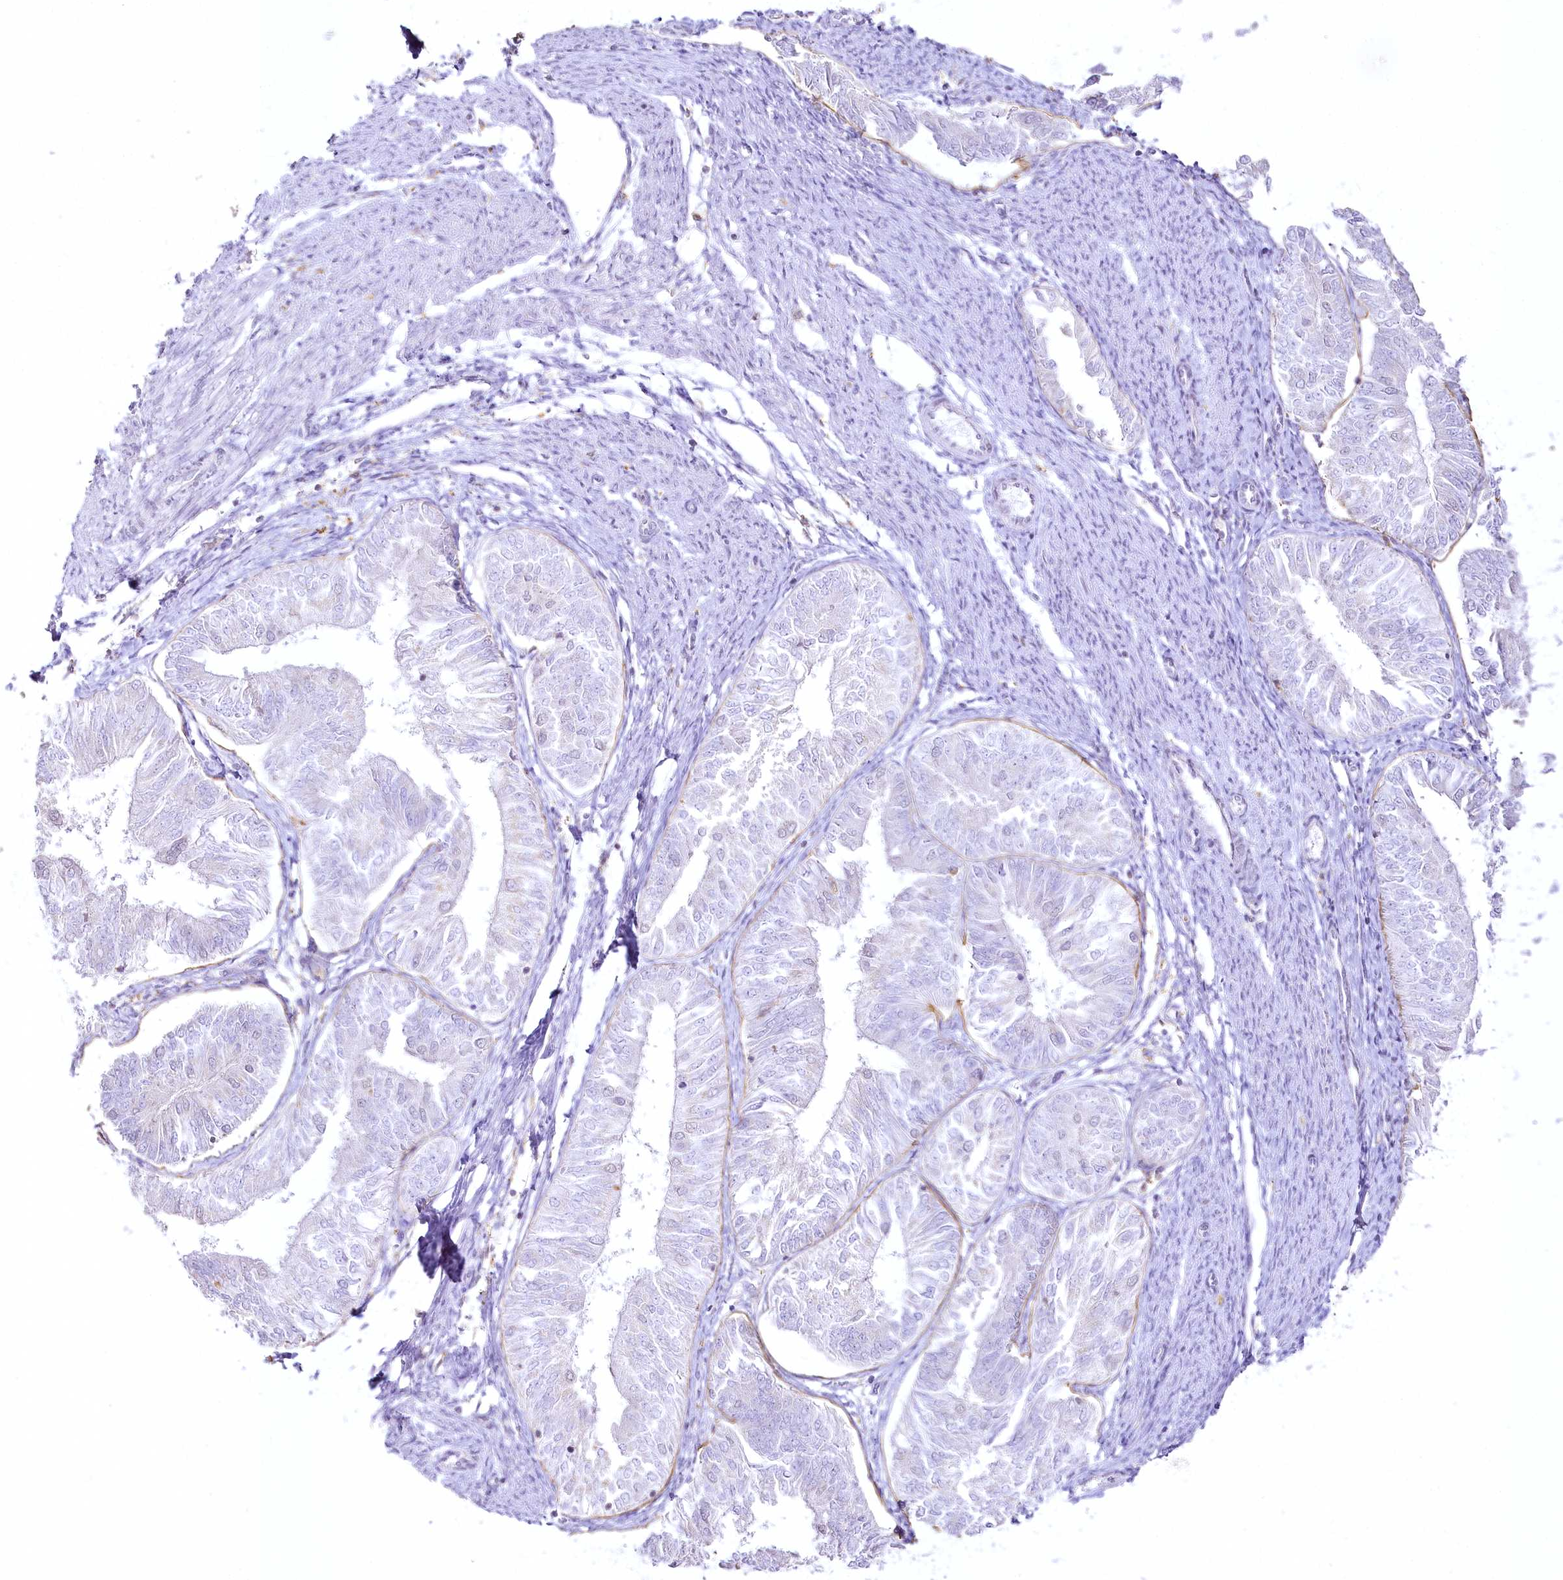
{"staining": {"intensity": "negative", "quantity": "none", "location": "none"}, "tissue": "endometrial cancer", "cell_type": "Tumor cells", "image_type": "cancer", "snomed": [{"axis": "morphology", "description": "Adenocarcinoma, NOS"}, {"axis": "topography", "description": "Endometrium"}], "caption": "A high-resolution image shows immunohistochemistry (IHC) staining of endometrial cancer (adenocarcinoma), which displays no significant expression in tumor cells.", "gene": "DOCK2", "patient": {"sex": "female", "age": 58}}